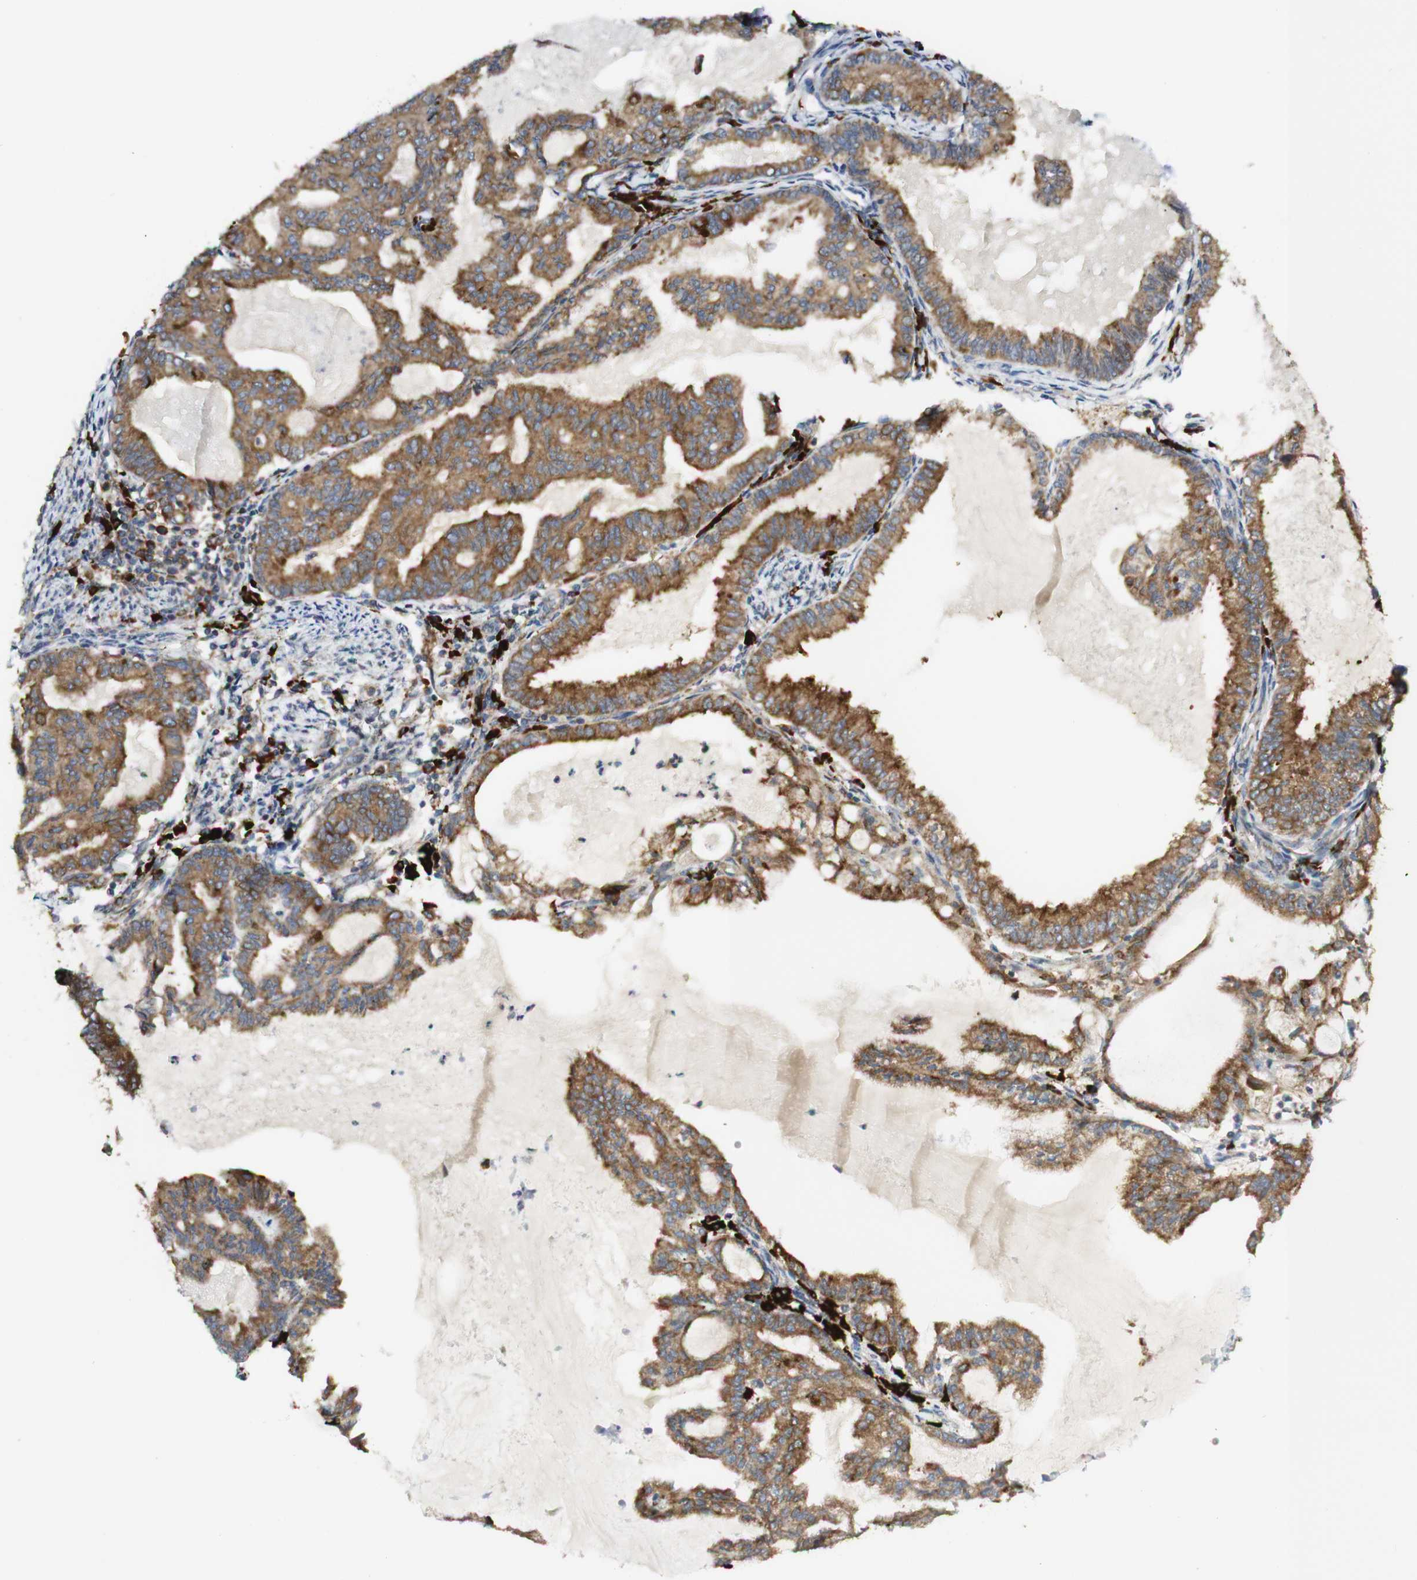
{"staining": {"intensity": "moderate", "quantity": ">75%", "location": "cytoplasmic/membranous"}, "tissue": "endometrial cancer", "cell_type": "Tumor cells", "image_type": "cancer", "snomed": [{"axis": "morphology", "description": "Adenocarcinoma, NOS"}, {"axis": "topography", "description": "Endometrium"}], "caption": "Immunohistochemistry staining of adenocarcinoma (endometrial), which demonstrates medium levels of moderate cytoplasmic/membranous expression in approximately >75% of tumor cells indicating moderate cytoplasmic/membranous protein positivity. The staining was performed using DAB (brown) for protein detection and nuclei were counterstained in hematoxylin (blue).", "gene": "MANF", "patient": {"sex": "female", "age": 86}}